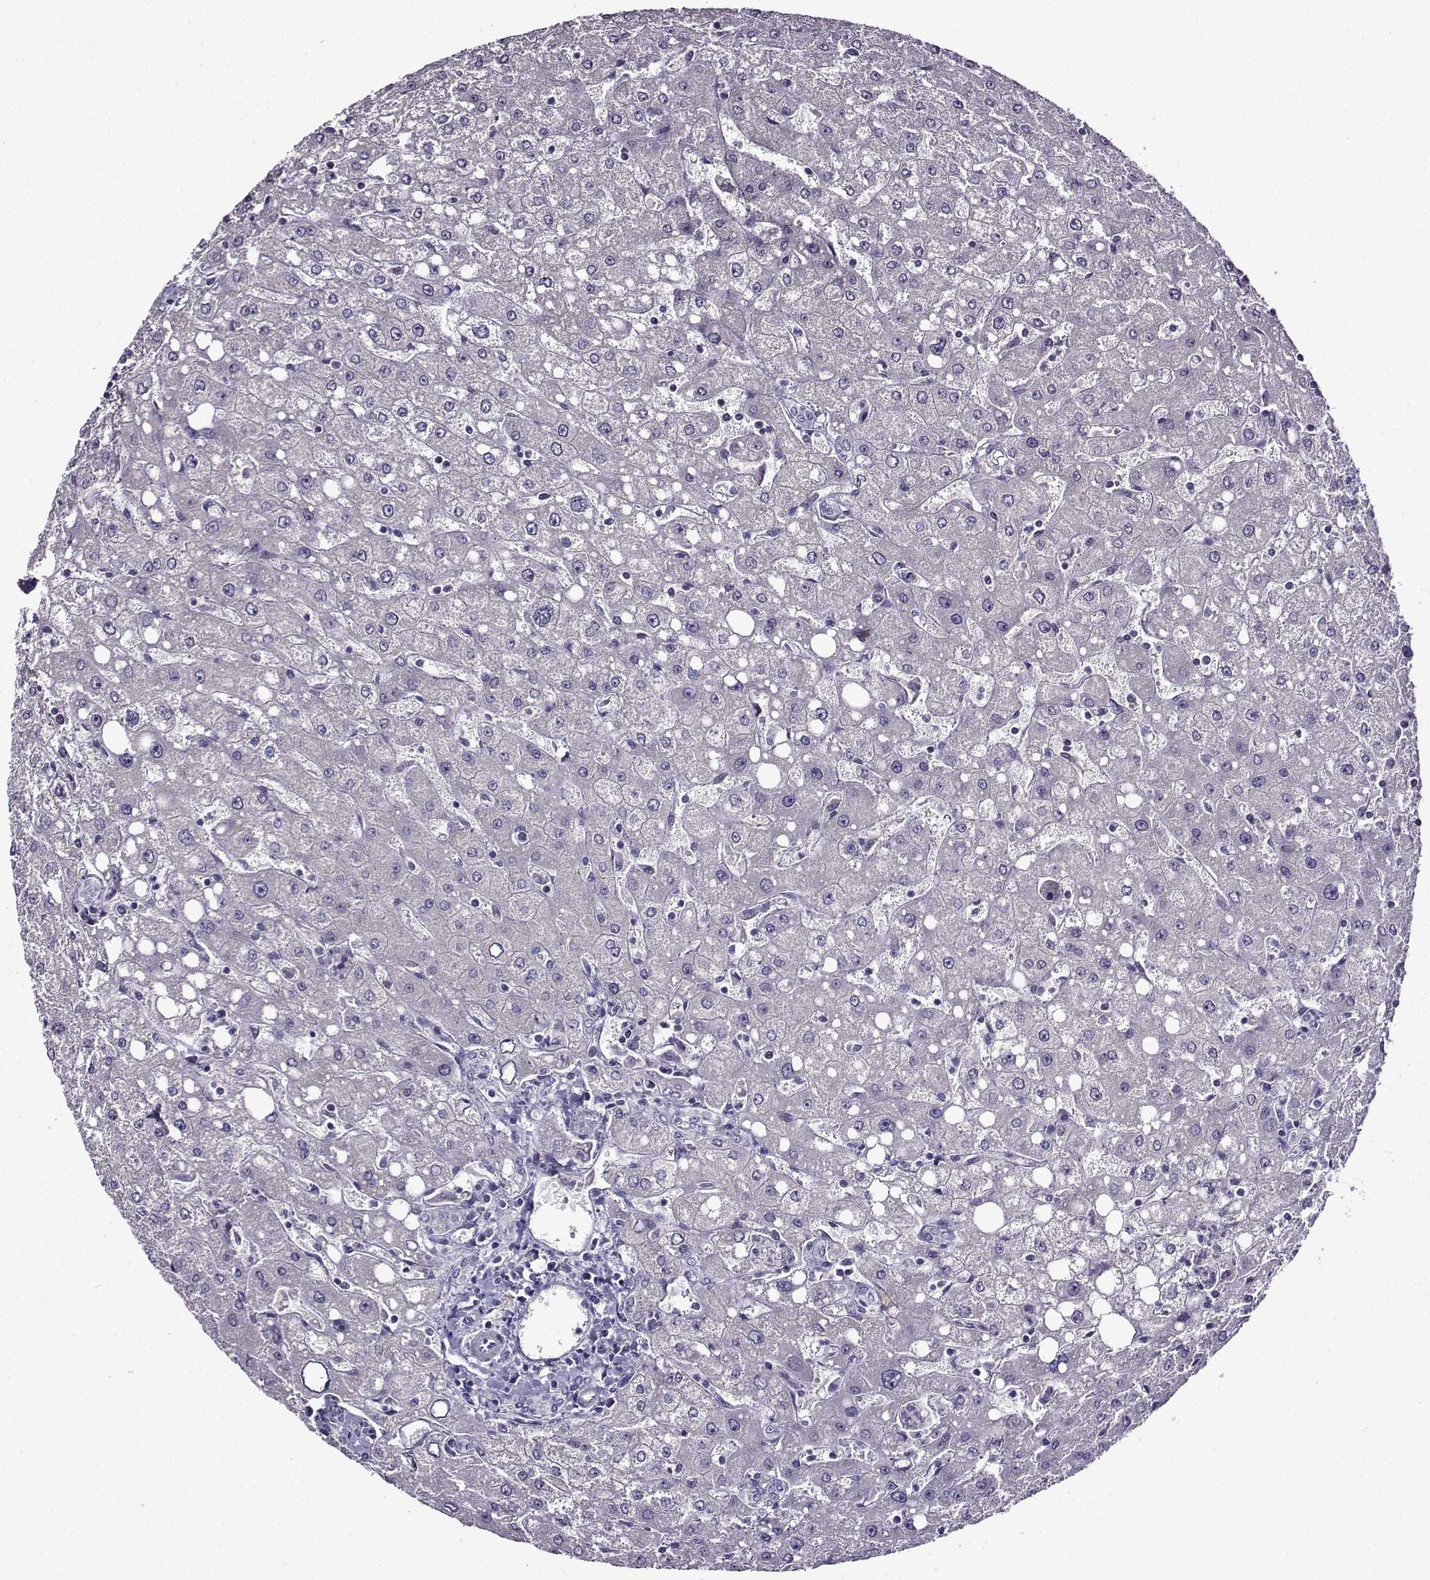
{"staining": {"intensity": "negative", "quantity": "none", "location": "none"}, "tissue": "liver", "cell_type": "Cholangiocytes", "image_type": "normal", "snomed": [{"axis": "morphology", "description": "Normal tissue, NOS"}, {"axis": "topography", "description": "Liver"}], "caption": "An image of liver stained for a protein exhibits no brown staining in cholangiocytes.", "gene": "TMEM266", "patient": {"sex": "female", "age": 53}}